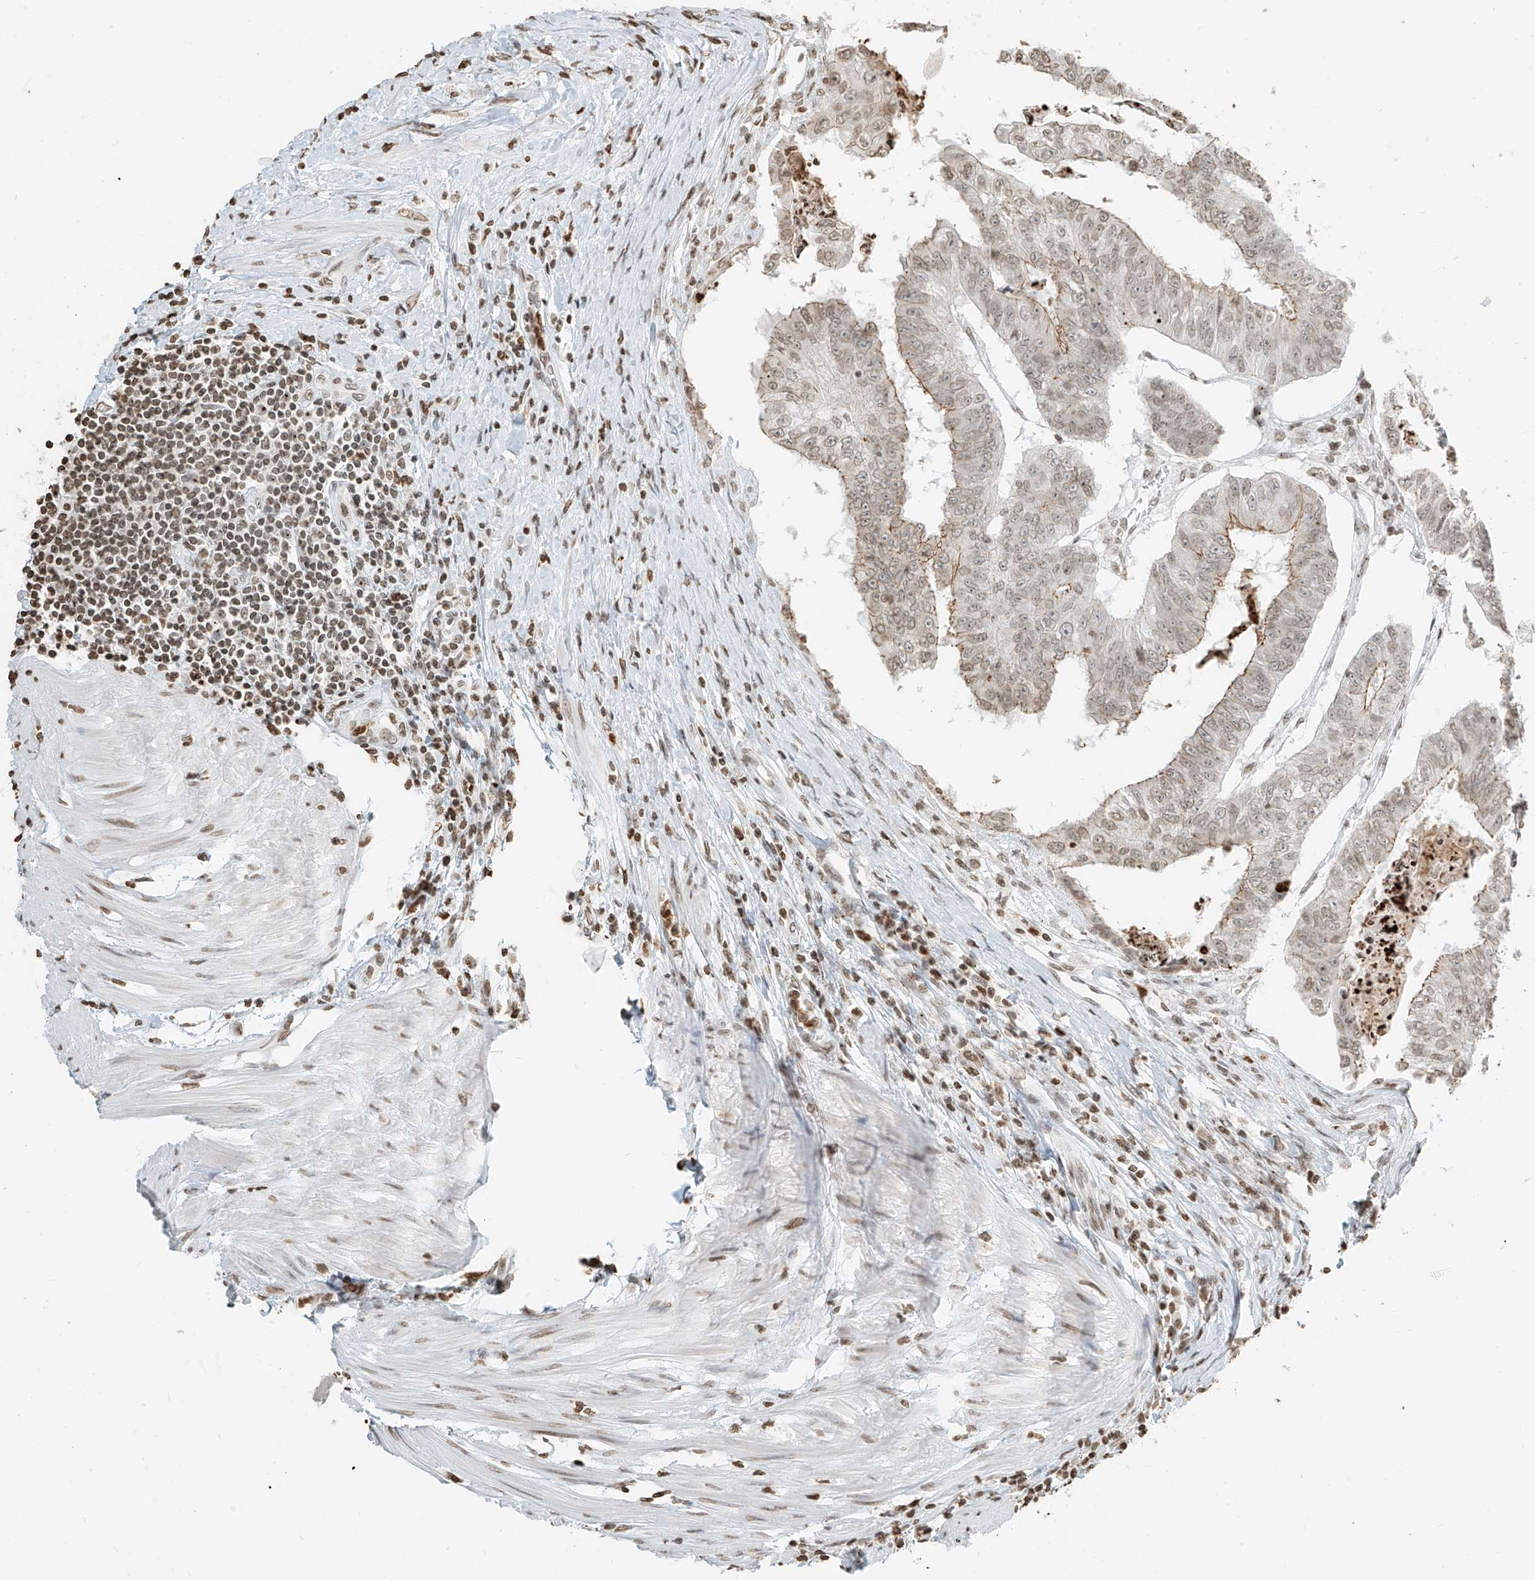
{"staining": {"intensity": "weak", "quantity": ">75%", "location": "nuclear"}, "tissue": "colorectal cancer", "cell_type": "Tumor cells", "image_type": "cancer", "snomed": [{"axis": "morphology", "description": "Adenocarcinoma, NOS"}, {"axis": "topography", "description": "Colon"}], "caption": "A photomicrograph of colorectal adenocarcinoma stained for a protein displays weak nuclear brown staining in tumor cells. (DAB (3,3'-diaminobenzidine) = brown stain, brightfield microscopy at high magnification).", "gene": "C17orf58", "patient": {"sex": "female", "age": 67}}